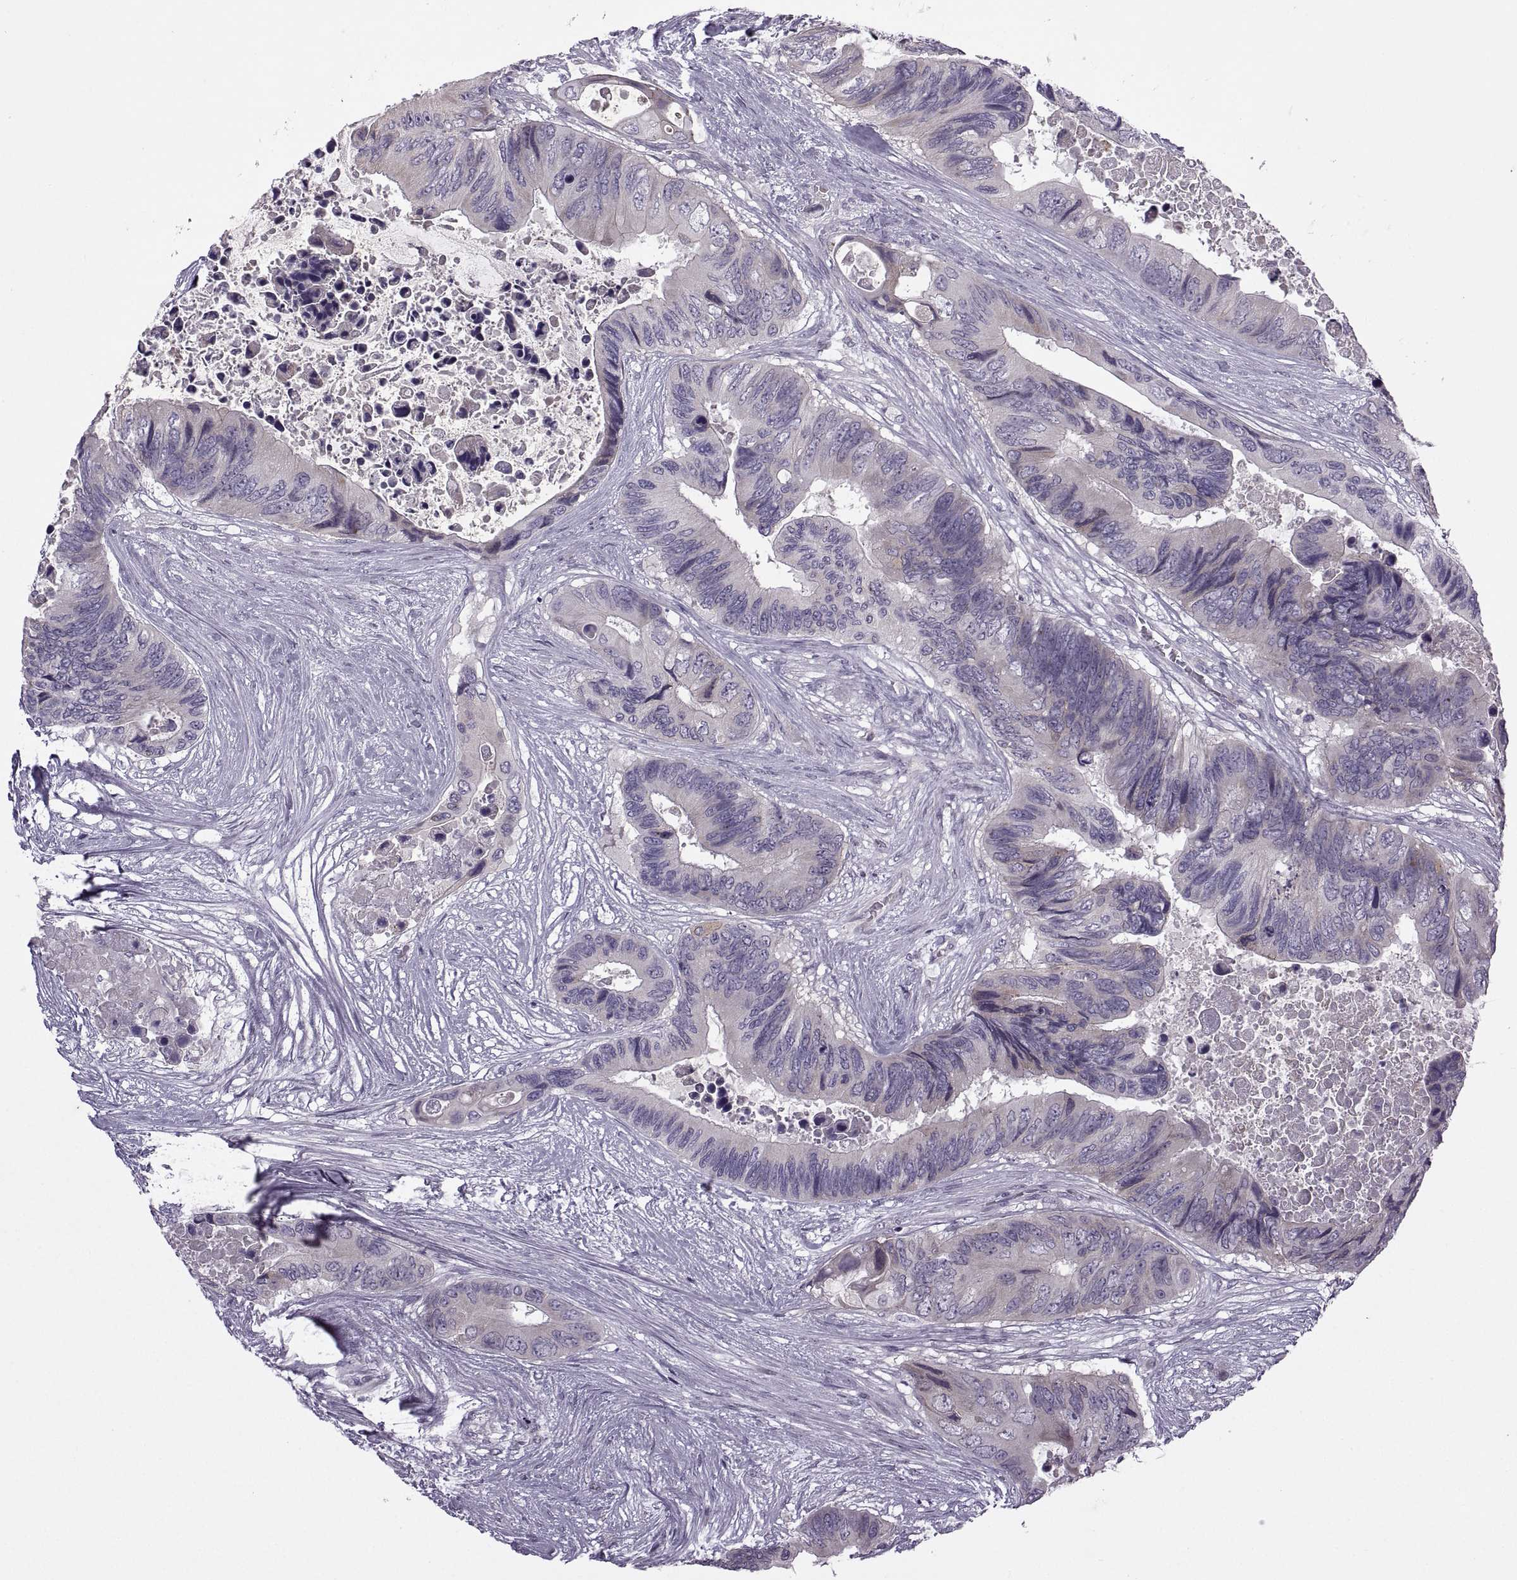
{"staining": {"intensity": "negative", "quantity": "none", "location": "none"}, "tissue": "colorectal cancer", "cell_type": "Tumor cells", "image_type": "cancer", "snomed": [{"axis": "morphology", "description": "Adenocarcinoma, NOS"}, {"axis": "topography", "description": "Rectum"}], "caption": "Colorectal adenocarcinoma was stained to show a protein in brown. There is no significant positivity in tumor cells. (Stains: DAB immunohistochemistry with hematoxylin counter stain, Microscopy: brightfield microscopy at high magnification).", "gene": "RIPK4", "patient": {"sex": "male", "age": 63}}